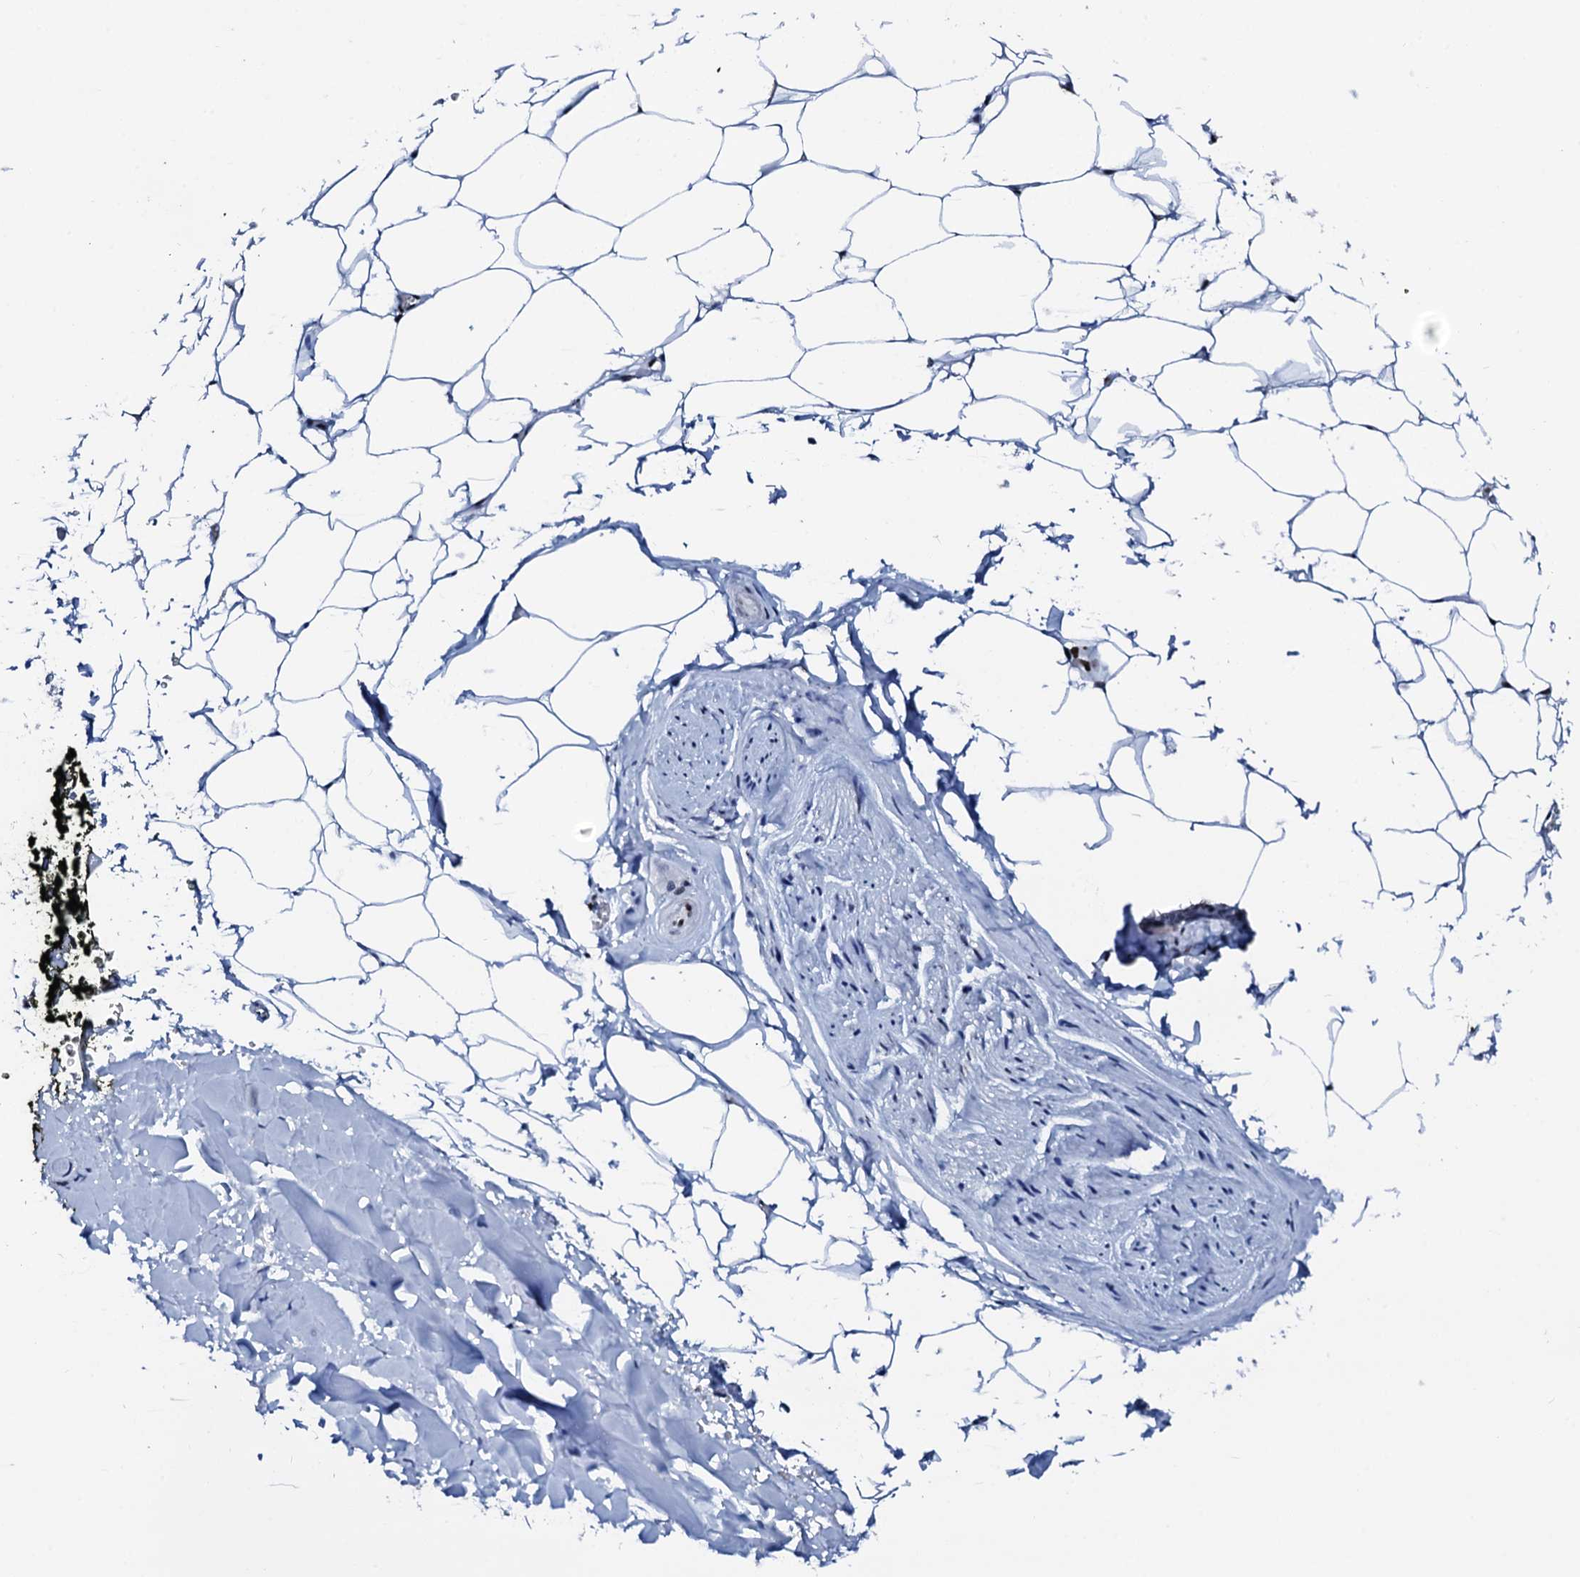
{"staining": {"intensity": "strong", "quantity": ">75%", "location": "nuclear"}, "tissue": "adipose tissue", "cell_type": "Adipocytes", "image_type": "normal", "snomed": [{"axis": "morphology", "description": "Normal tissue, NOS"}, {"axis": "morphology", "description": "Adenocarcinoma, Low grade"}, {"axis": "topography", "description": "Prostate"}, {"axis": "topography", "description": "Peripheral nerve tissue"}], "caption": "A brown stain shows strong nuclear expression of a protein in adipocytes of unremarkable human adipose tissue.", "gene": "NKAPD1", "patient": {"sex": "male", "age": 63}}